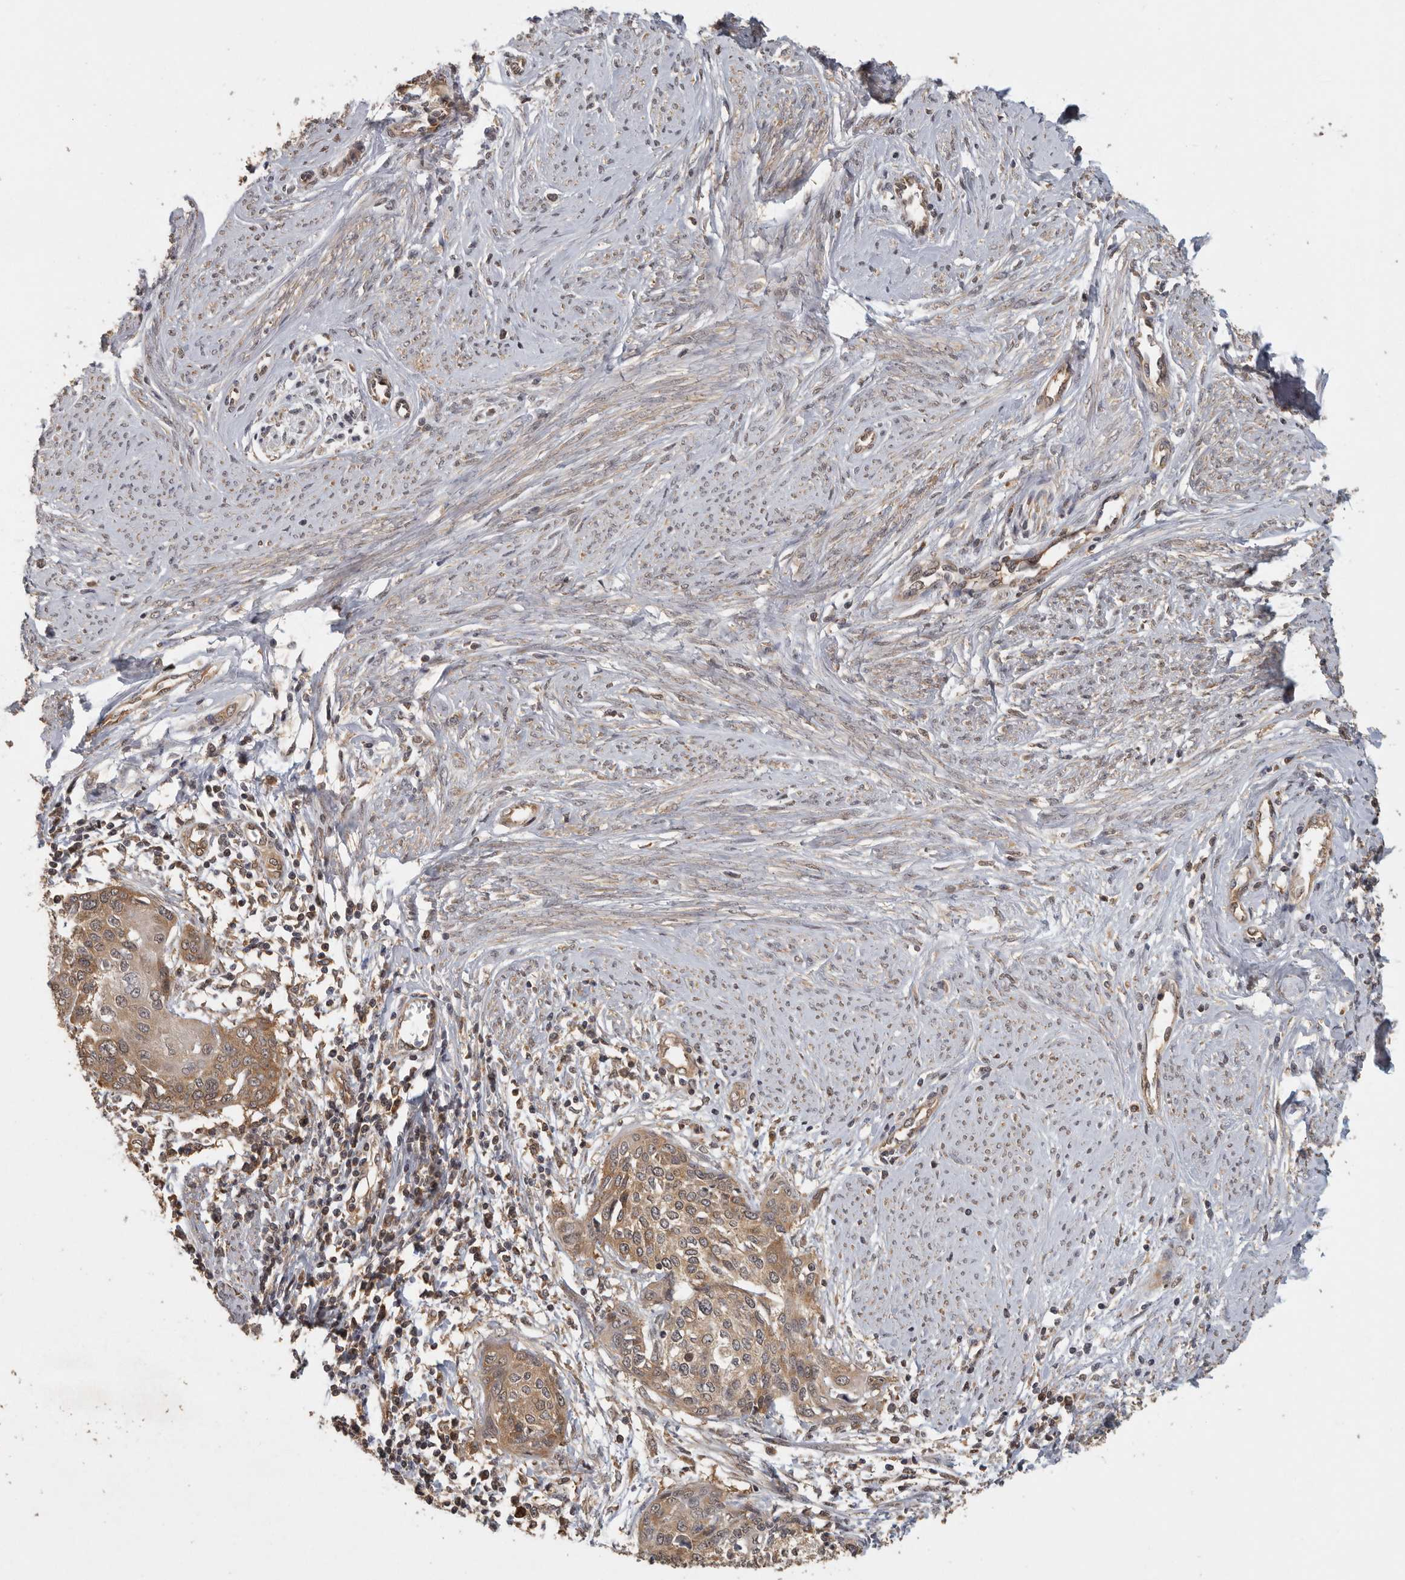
{"staining": {"intensity": "moderate", "quantity": ">75%", "location": "cytoplasmic/membranous"}, "tissue": "cervical cancer", "cell_type": "Tumor cells", "image_type": "cancer", "snomed": [{"axis": "morphology", "description": "Squamous cell carcinoma, NOS"}, {"axis": "topography", "description": "Cervix"}], "caption": "Protein expression analysis of squamous cell carcinoma (cervical) shows moderate cytoplasmic/membranous expression in about >75% of tumor cells.", "gene": "CCT8", "patient": {"sex": "female", "age": 37}}